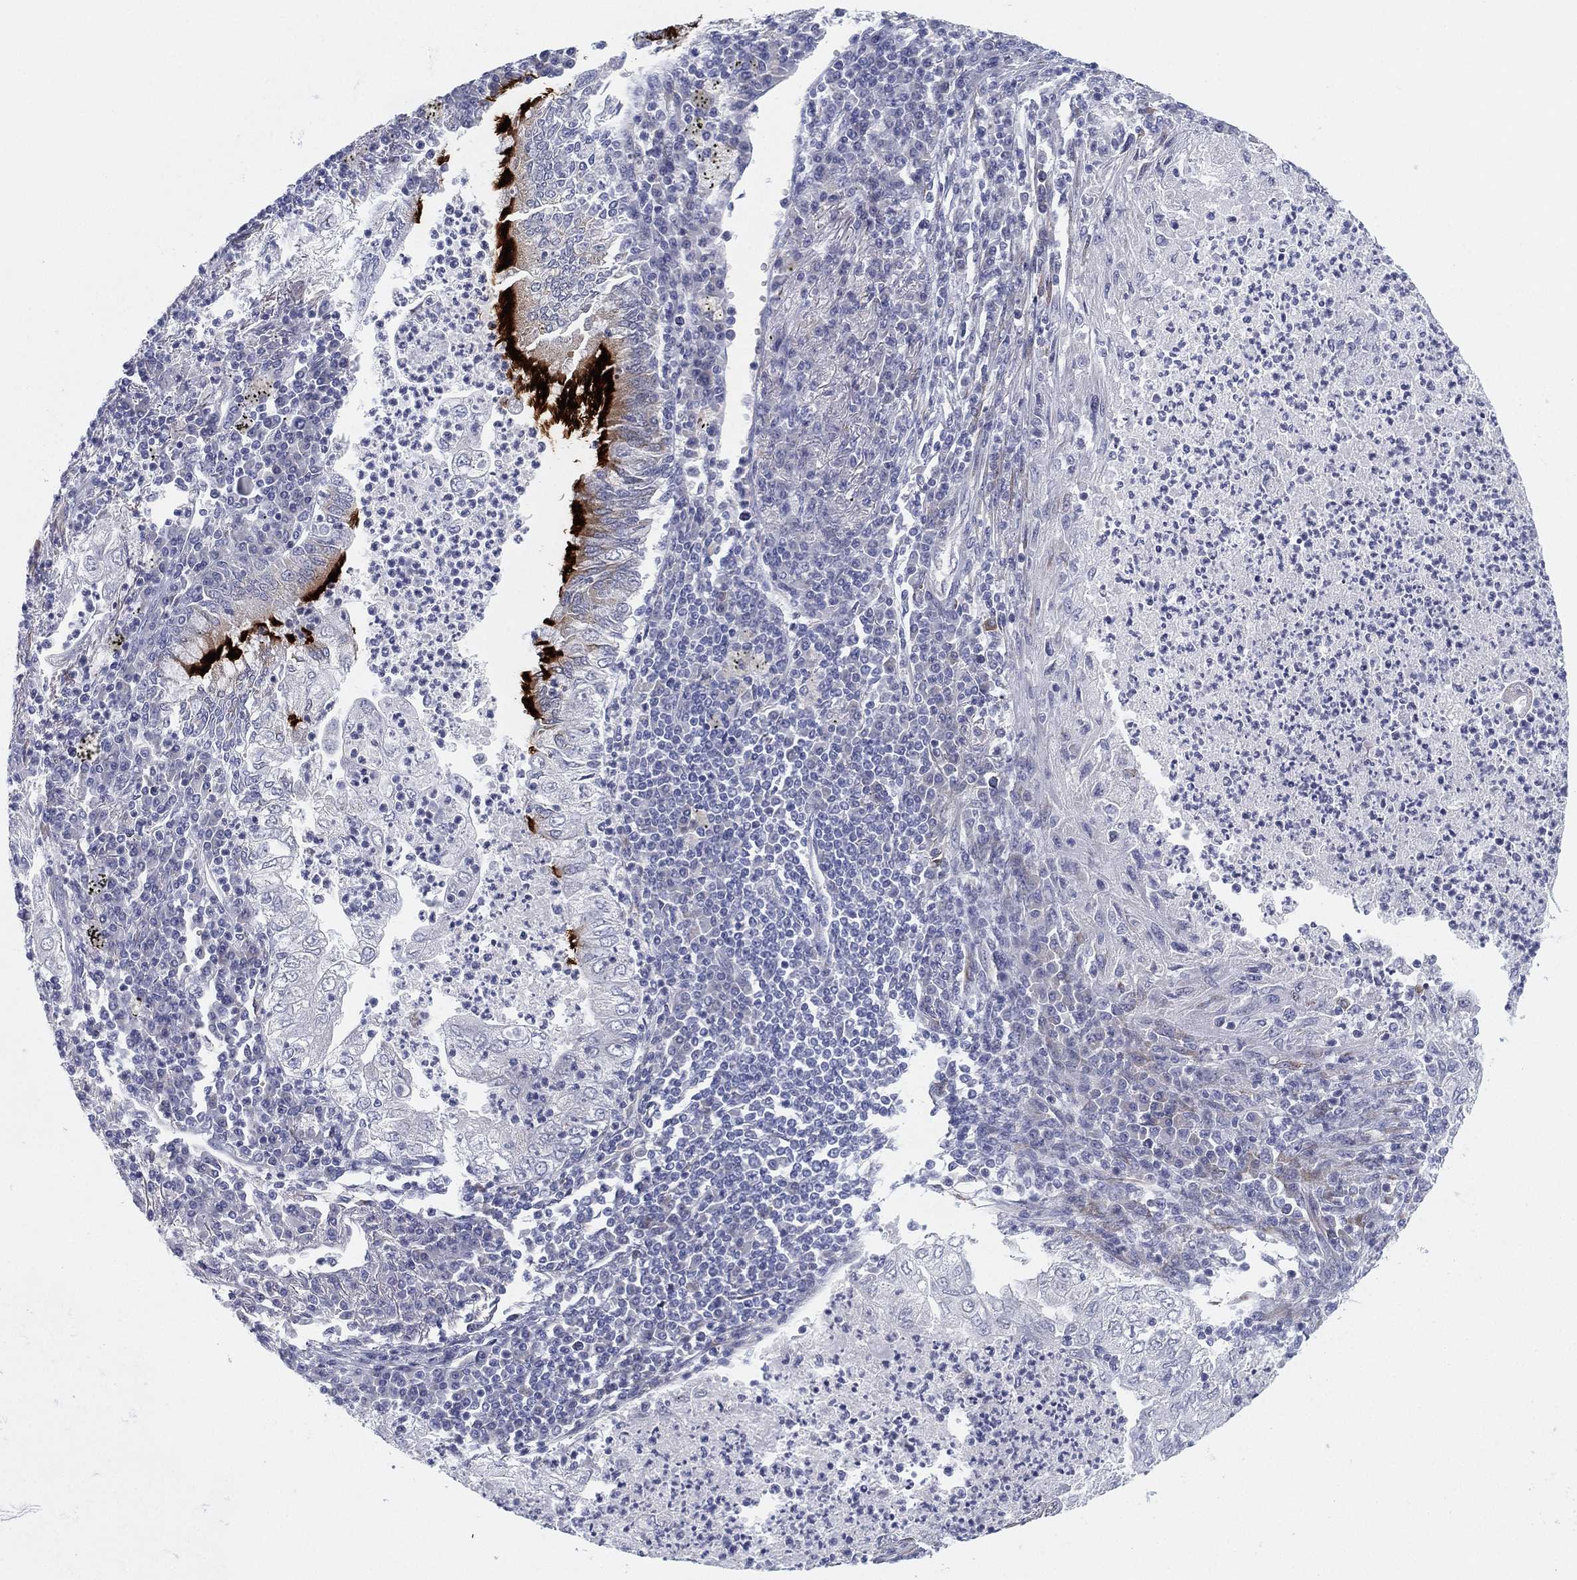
{"staining": {"intensity": "strong", "quantity": "<25%", "location": "cytoplasmic/membranous"}, "tissue": "lung cancer", "cell_type": "Tumor cells", "image_type": "cancer", "snomed": [{"axis": "morphology", "description": "Adenocarcinoma, NOS"}, {"axis": "topography", "description": "Lung"}], "caption": "High-power microscopy captured an immunohistochemistry (IHC) micrograph of adenocarcinoma (lung), revealing strong cytoplasmic/membranous positivity in about <25% of tumor cells. (IHC, brightfield microscopy, high magnification).", "gene": "MLF1", "patient": {"sex": "female", "age": 73}}